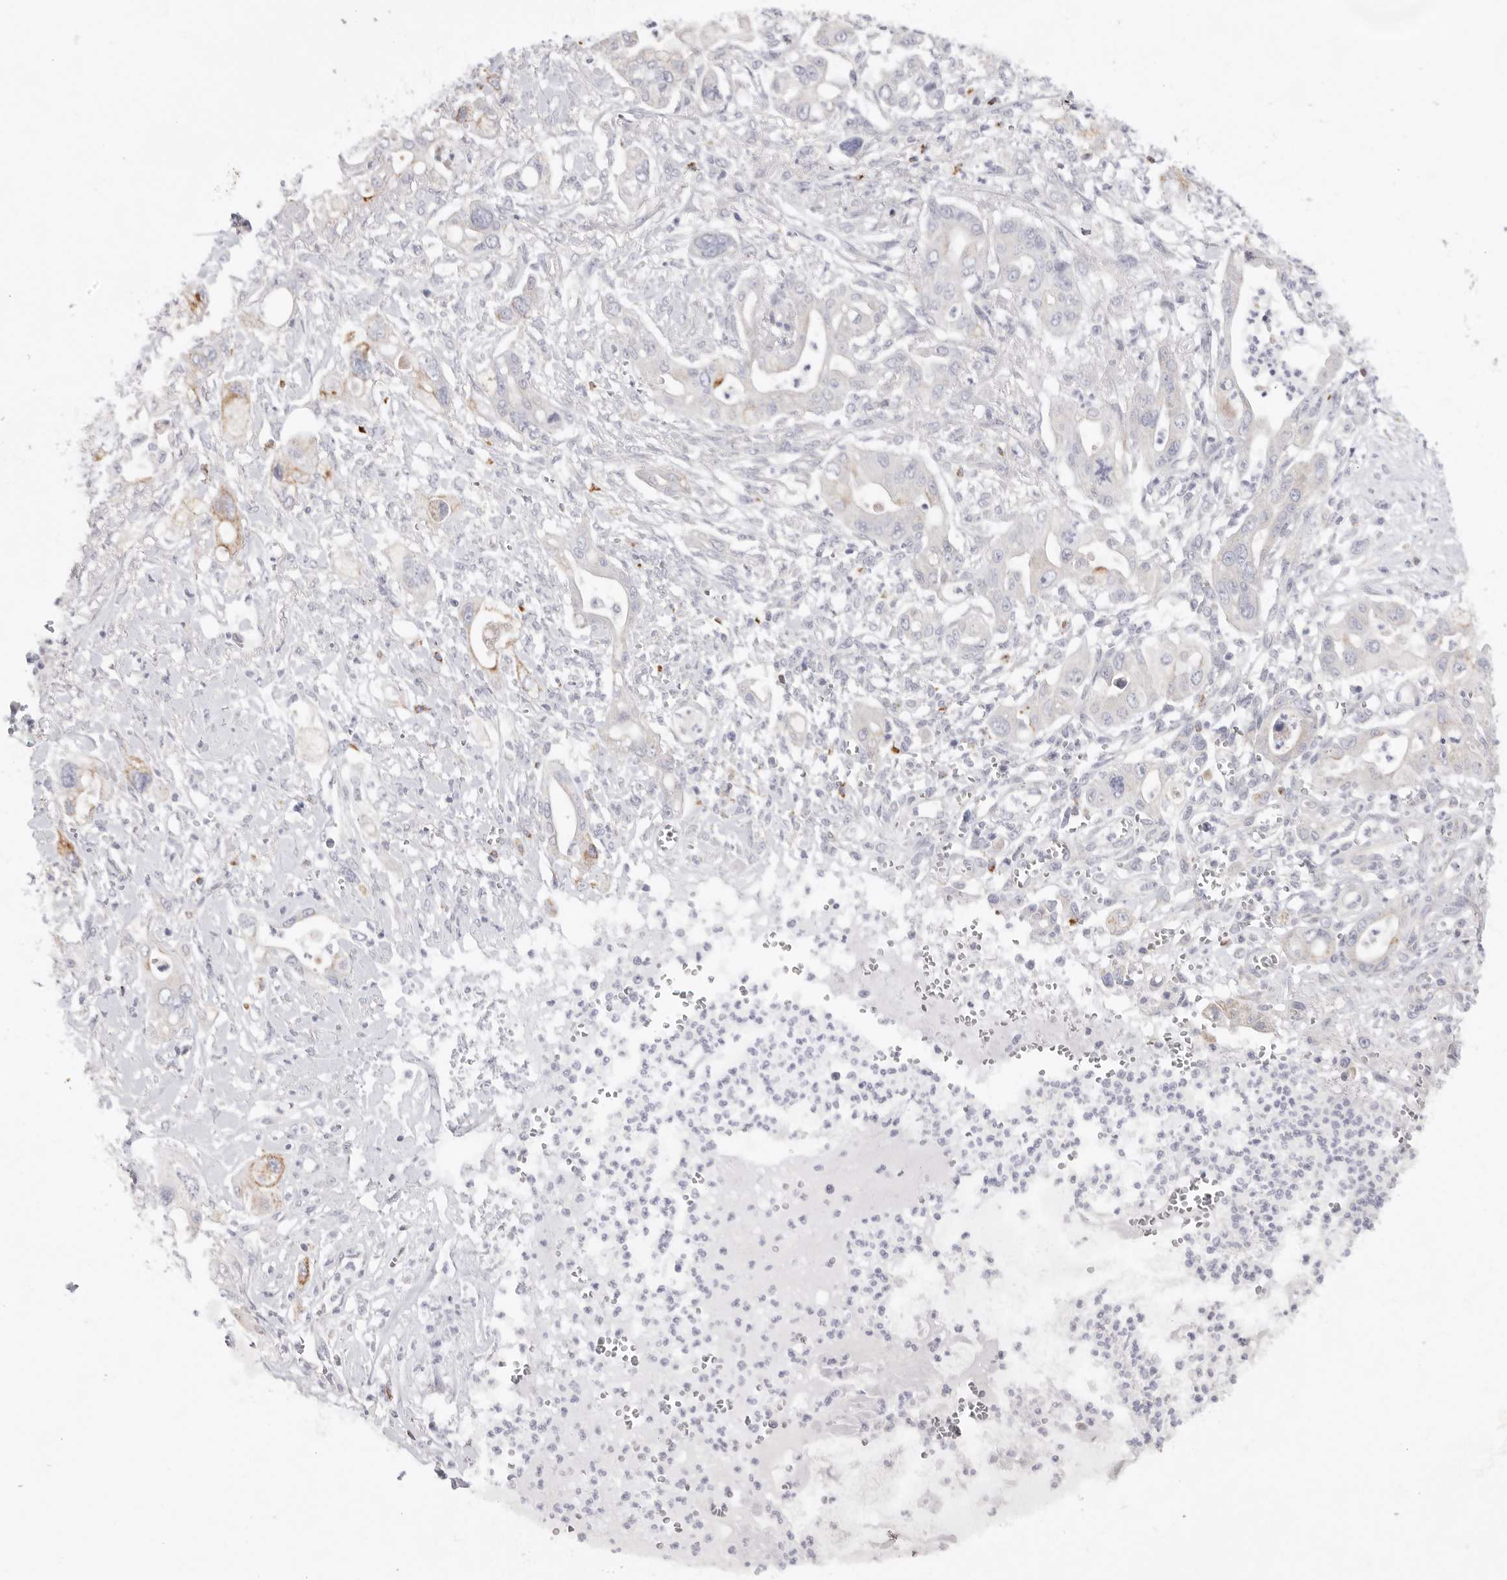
{"staining": {"intensity": "negative", "quantity": "none", "location": "none"}, "tissue": "pancreatic cancer", "cell_type": "Tumor cells", "image_type": "cancer", "snomed": [{"axis": "morphology", "description": "Adenocarcinoma, NOS"}, {"axis": "topography", "description": "Pancreas"}], "caption": "There is no significant expression in tumor cells of pancreatic cancer (adenocarcinoma).", "gene": "ELP3", "patient": {"sex": "male", "age": 68}}